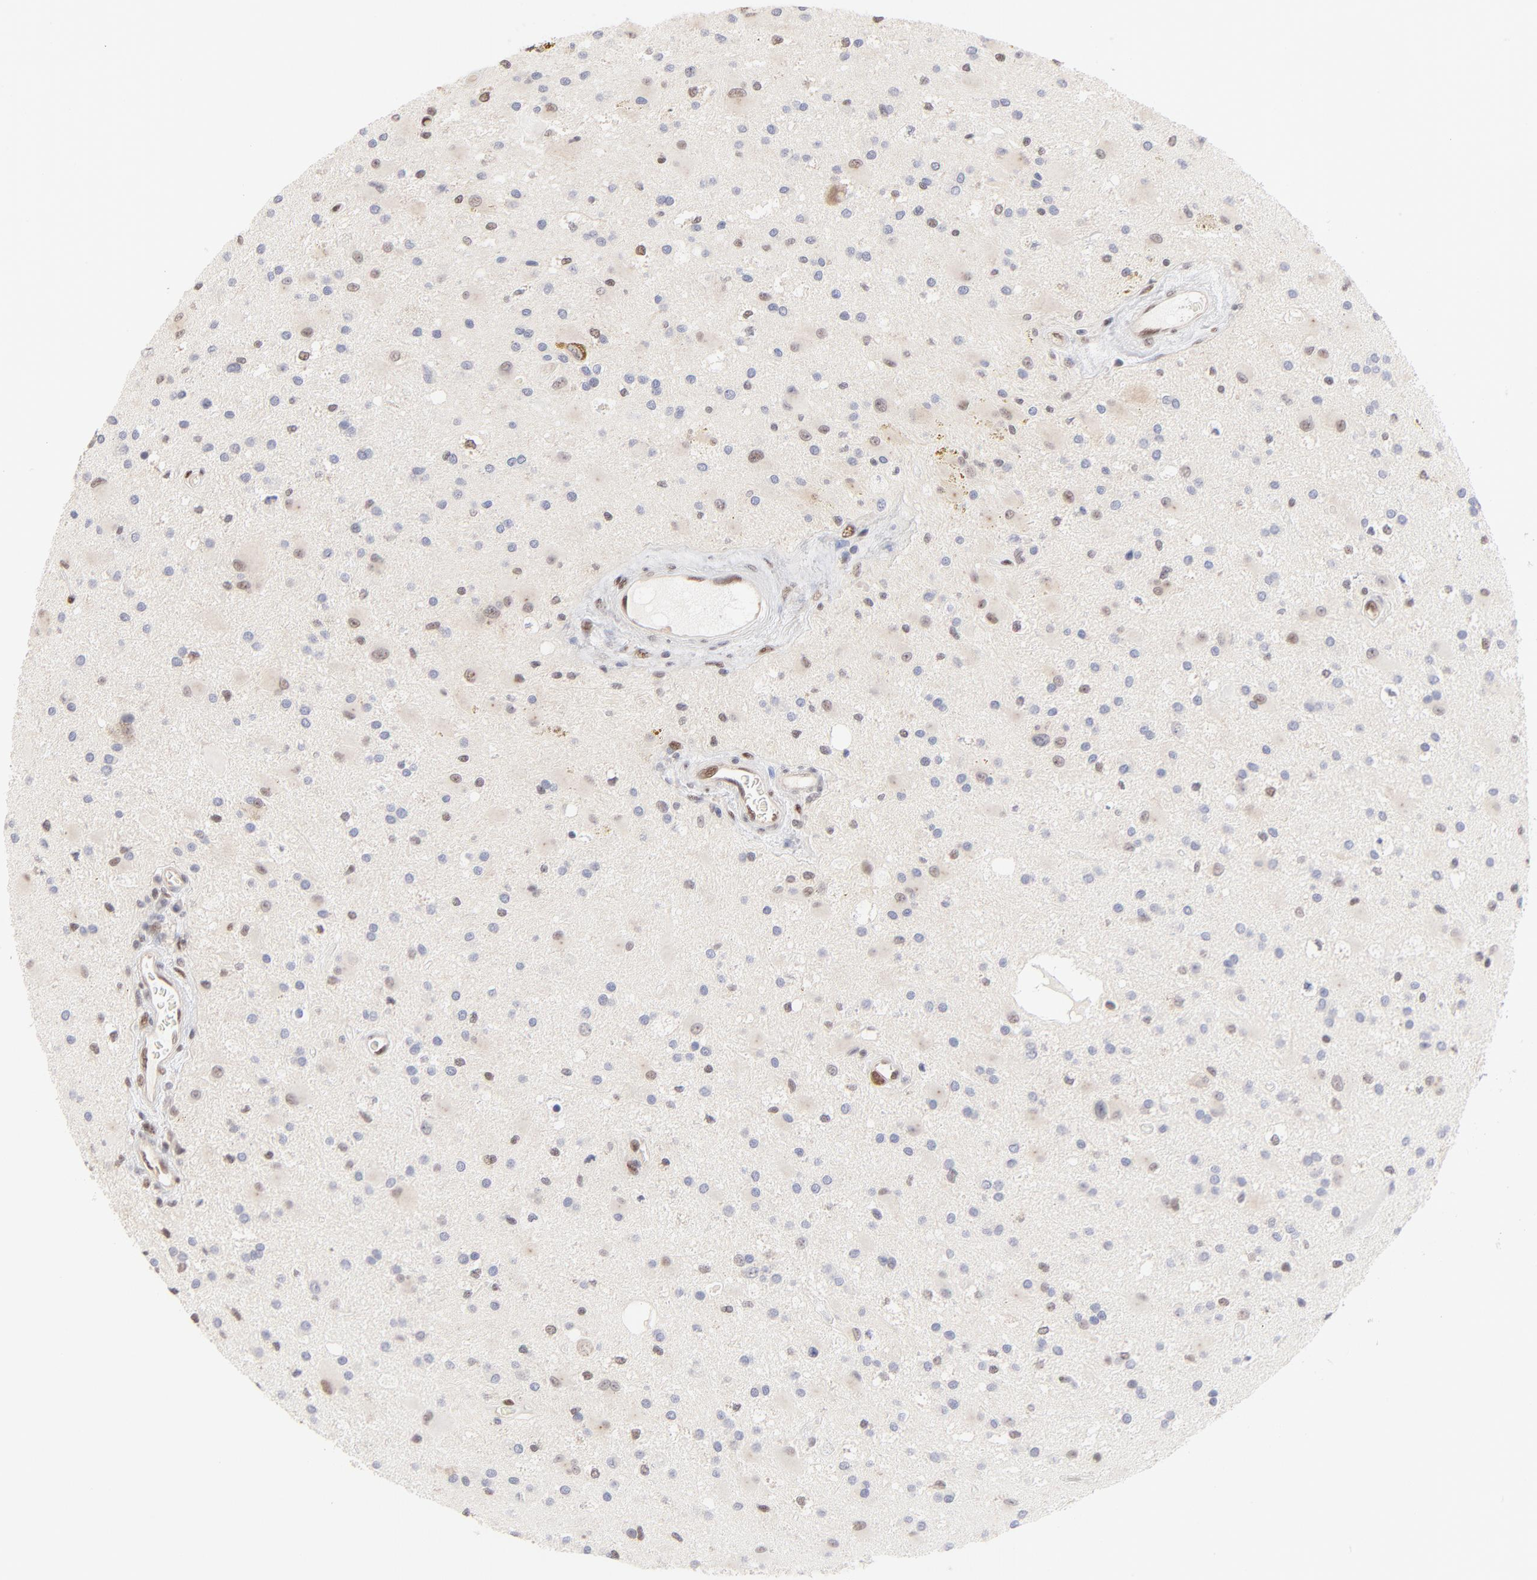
{"staining": {"intensity": "weak", "quantity": "<25%", "location": "nuclear"}, "tissue": "glioma", "cell_type": "Tumor cells", "image_type": "cancer", "snomed": [{"axis": "morphology", "description": "Glioma, malignant, Low grade"}, {"axis": "topography", "description": "Brain"}], "caption": "Immunohistochemistry of human glioma displays no positivity in tumor cells.", "gene": "STAT3", "patient": {"sex": "male", "age": 58}}